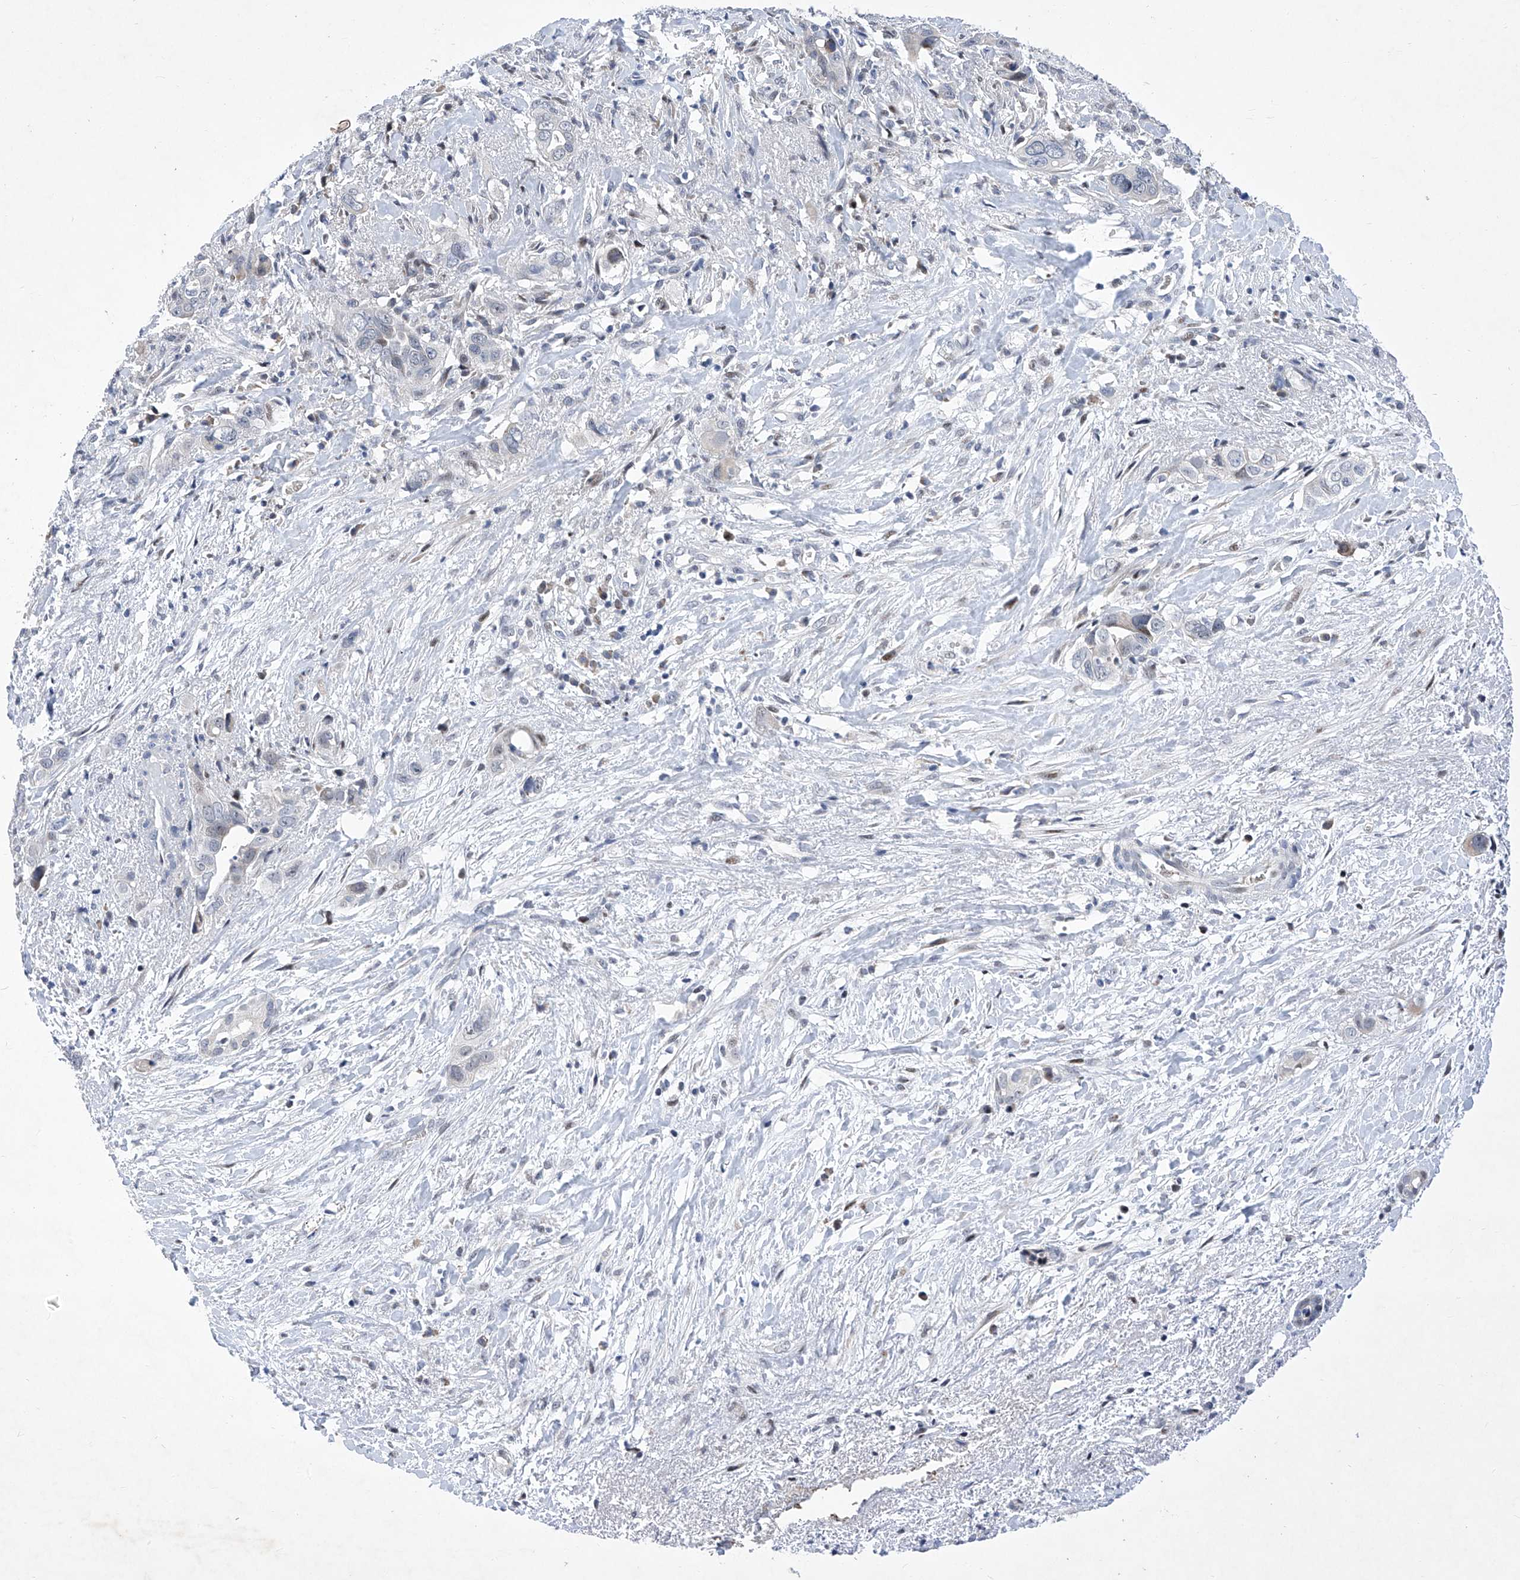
{"staining": {"intensity": "negative", "quantity": "none", "location": "none"}, "tissue": "liver cancer", "cell_type": "Tumor cells", "image_type": "cancer", "snomed": [{"axis": "morphology", "description": "Cholangiocarcinoma"}, {"axis": "topography", "description": "Liver"}], "caption": "High magnification brightfield microscopy of liver cholangiocarcinoma stained with DAB (3,3'-diaminobenzidine) (brown) and counterstained with hematoxylin (blue): tumor cells show no significant staining.", "gene": "NUFIP1", "patient": {"sex": "female", "age": 79}}